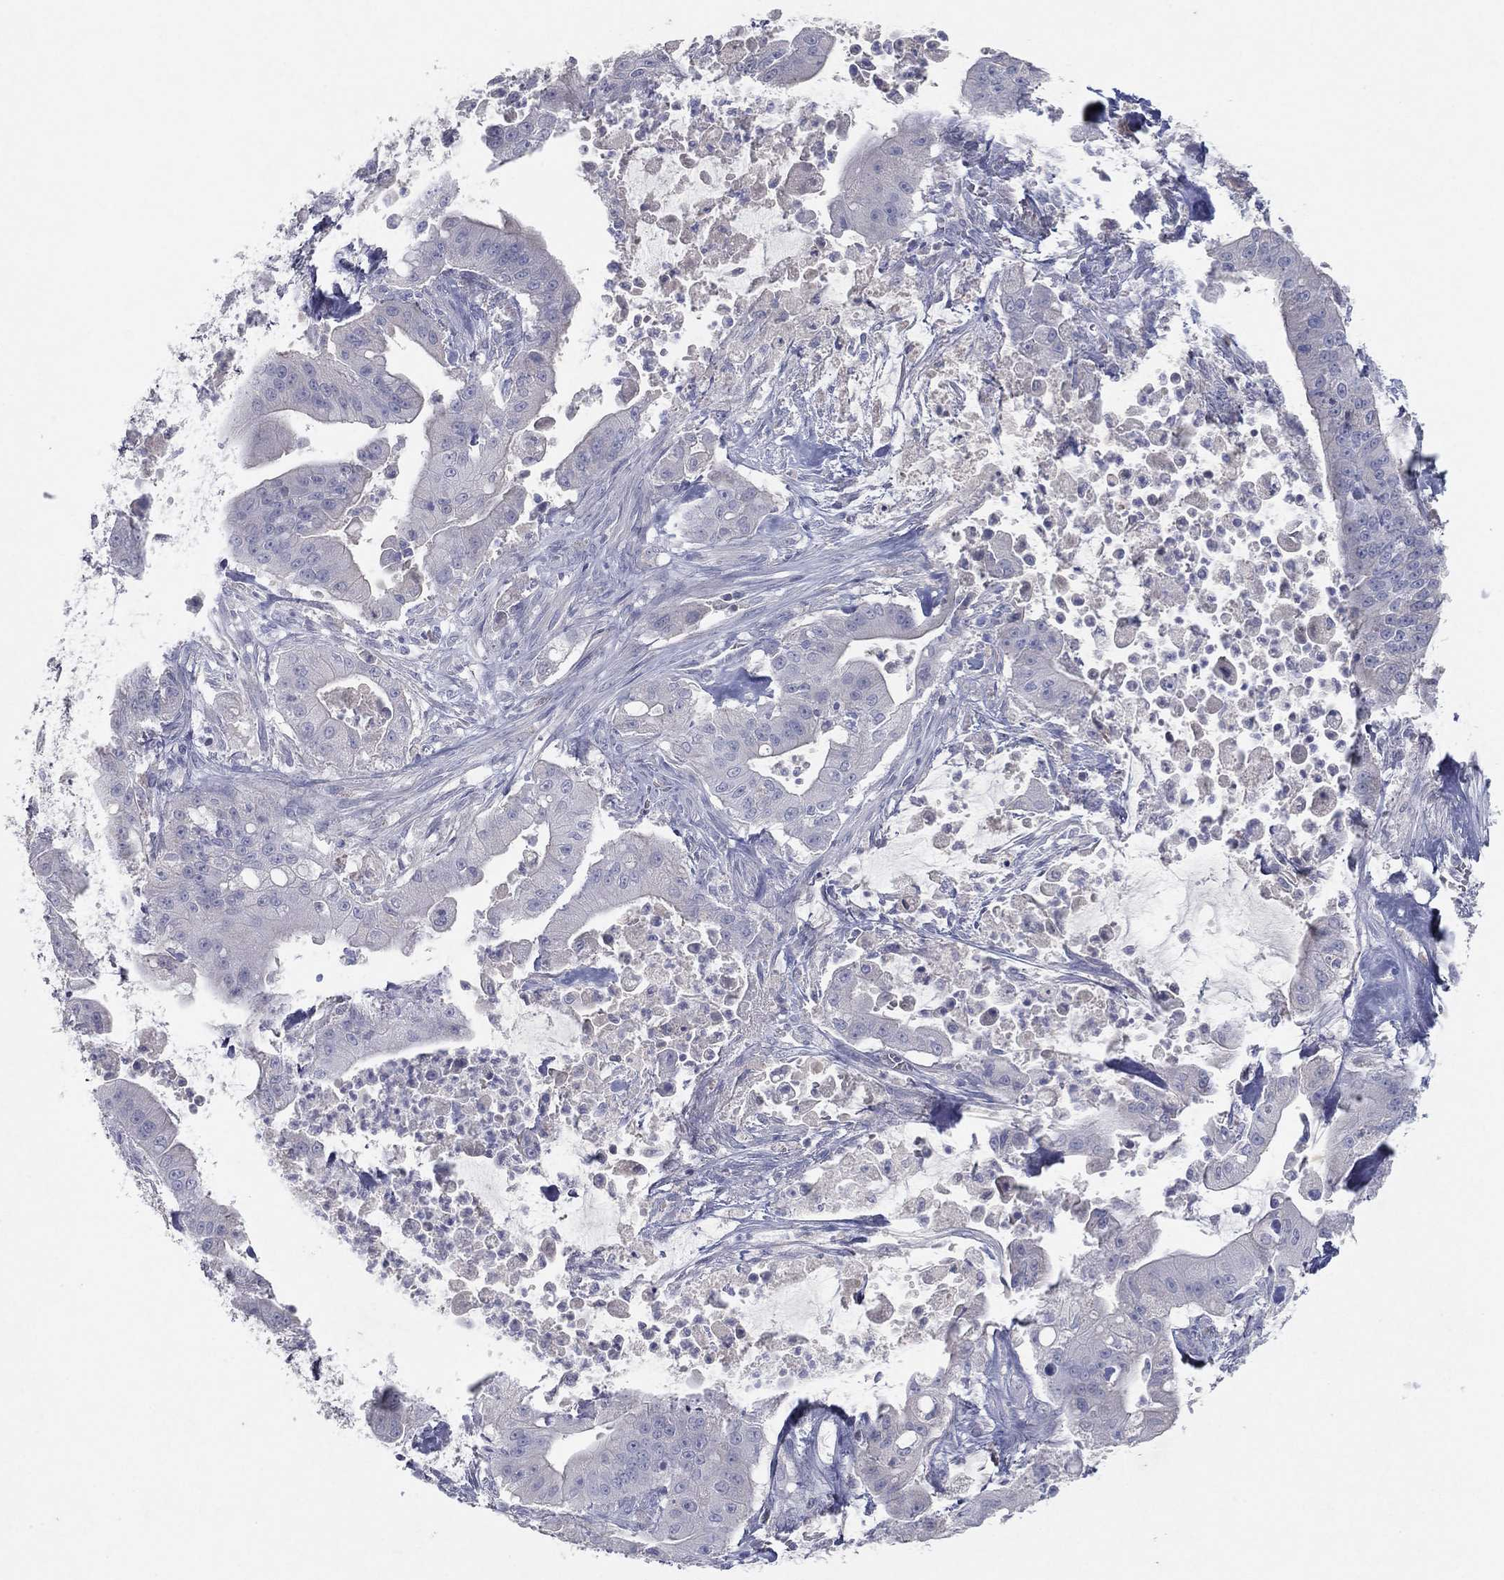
{"staining": {"intensity": "negative", "quantity": "none", "location": "none"}, "tissue": "pancreatic cancer", "cell_type": "Tumor cells", "image_type": "cancer", "snomed": [{"axis": "morphology", "description": "Normal tissue, NOS"}, {"axis": "morphology", "description": "Inflammation, NOS"}, {"axis": "morphology", "description": "Adenocarcinoma, NOS"}, {"axis": "topography", "description": "Pancreas"}], "caption": "High magnification brightfield microscopy of pancreatic cancer stained with DAB (3,3'-diaminobenzidine) (brown) and counterstained with hematoxylin (blue): tumor cells show no significant expression.", "gene": "CPT1B", "patient": {"sex": "male", "age": 57}}